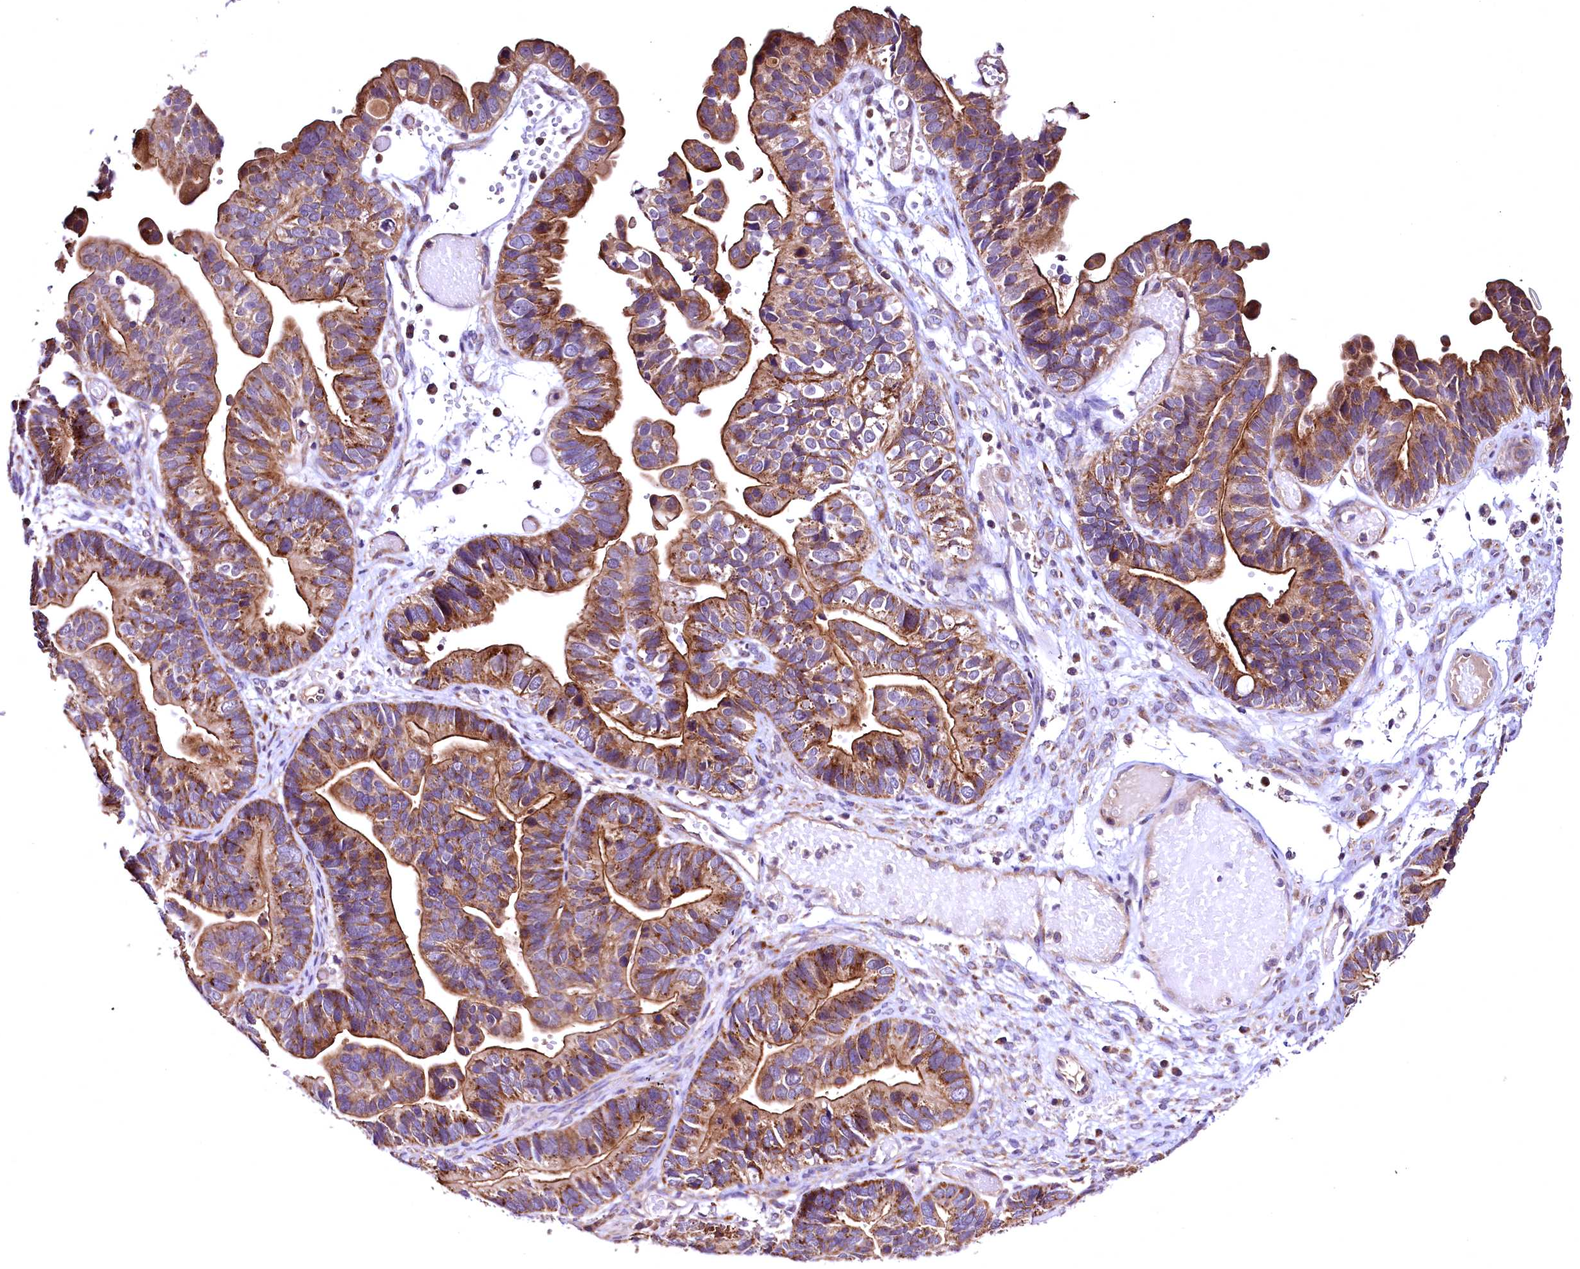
{"staining": {"intensity": "moderate", "quantity": ">75%", "location": "cytoplasmic/membranous"}, "tissue": "ovarian cancer", "cell_type": "Tumor cells", "image_type": "cancer", "snomed": [{"axis": "morphology", "description": "Cystadenocarcinoma, serous, NOS"}, {"axis": "topography", "description": "Ovary"}], "caption": "A micrograph showing moderate cytoplasmic/membranous expression in about >75% of tumor cells in ovarian cancer, as visualized by brown immunohistochemical staining.", "gene": "MRPL57", "patient": {"sex": "female", "age": 56}}